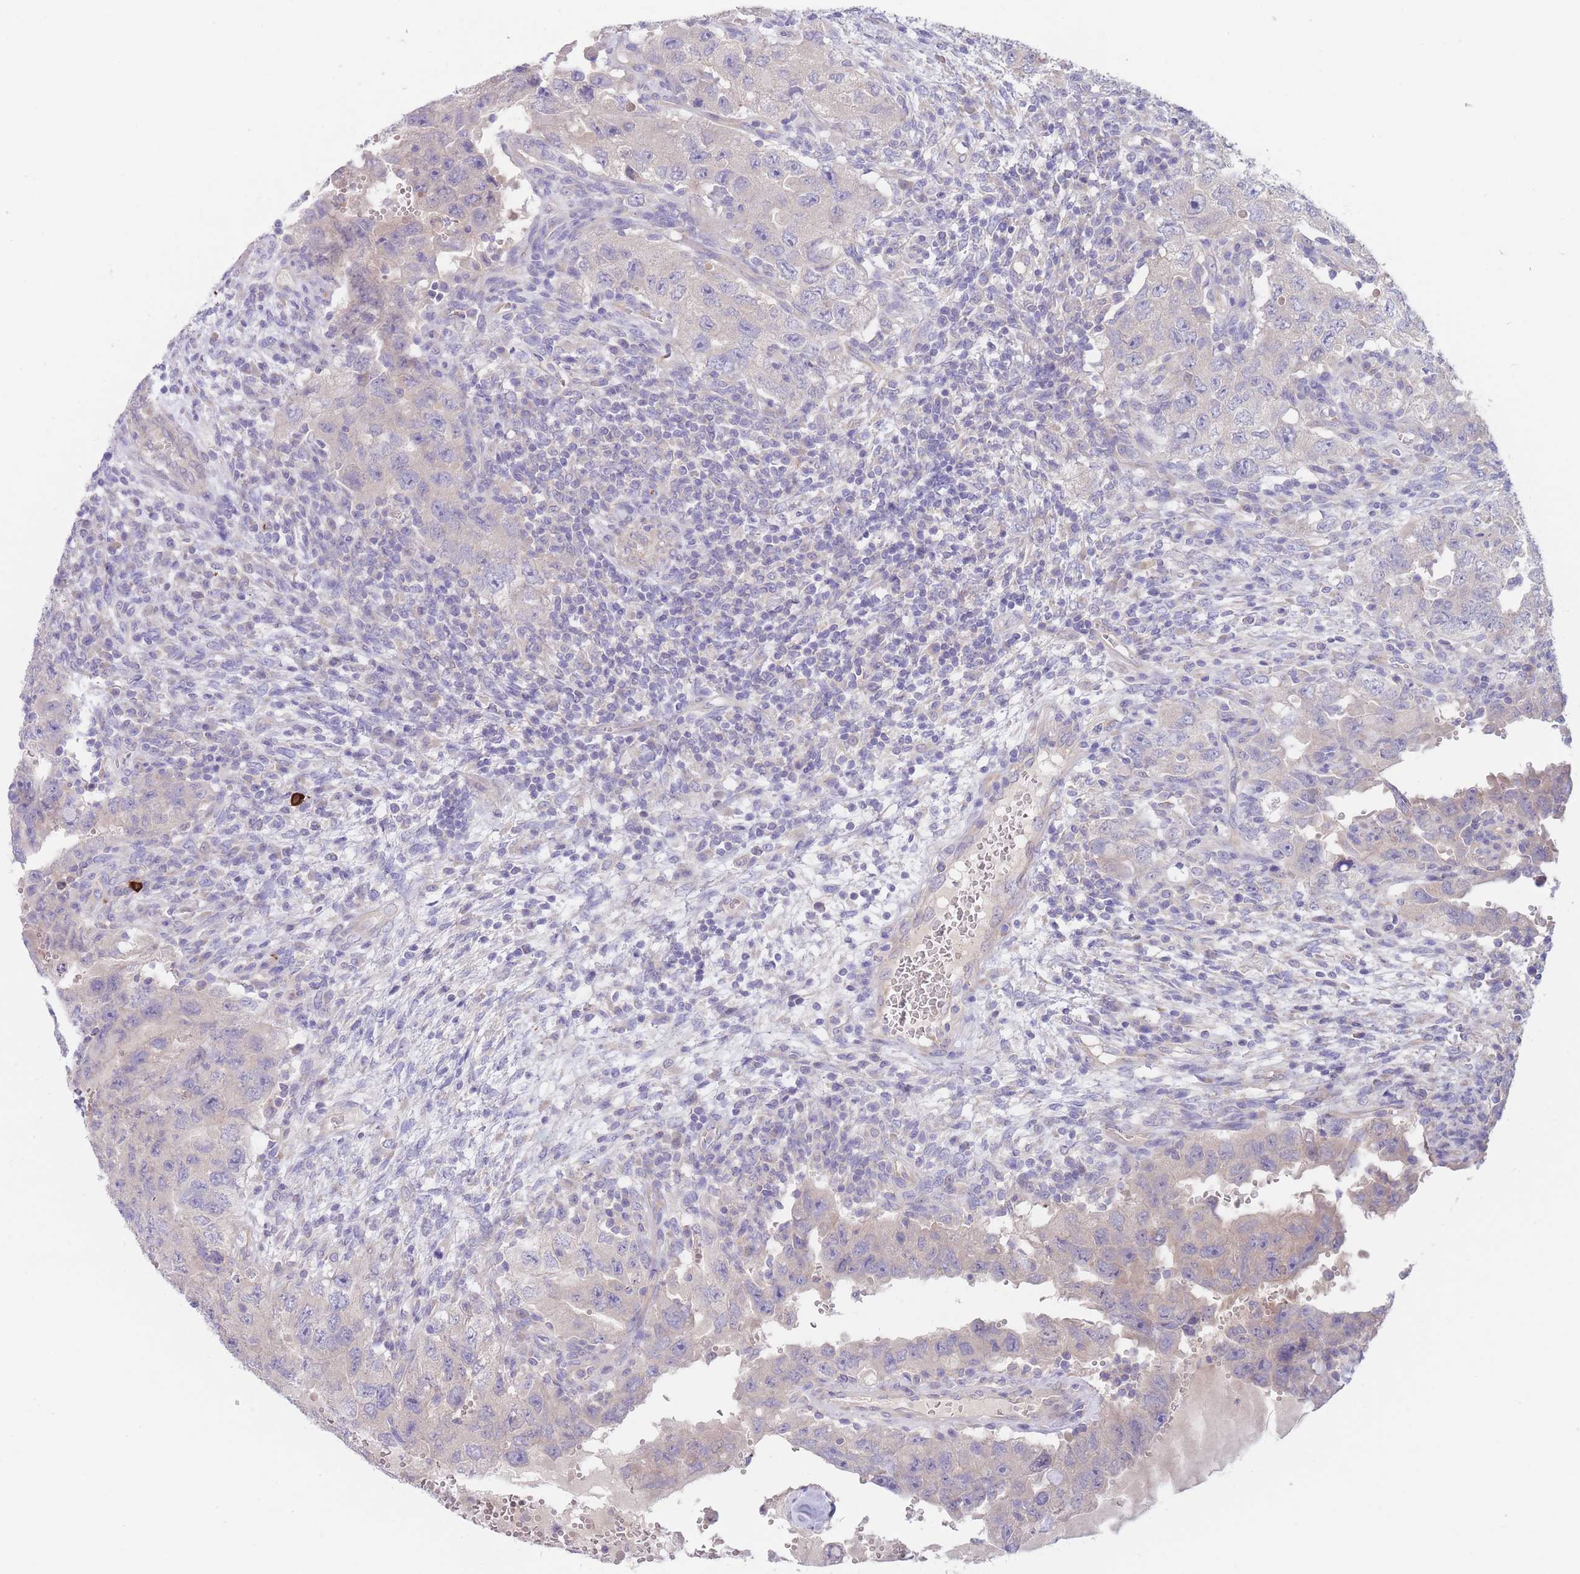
{"staining": {"intensity": "negative", "quantity": "none", "location": "none"}, "tissue": "testis cancer", "cell_type": "Tumor cells", "image_type": "cancer", "snomed": [{"axis": "morphology", "description": "Carcinoma, Embryonal, NOS"}, {"axis": "topography", "description": "Testis"}], "caption": "IHC histopathology image of neoplastic tissue: testis cancer (embryonal carcinoma) stained with DAB (3,3'-diaminobenzidine) demonstrates no significant protein staining in tumor cells.", "gene": "ZNF281", "patient": {"sex": "male", "age": 26}}